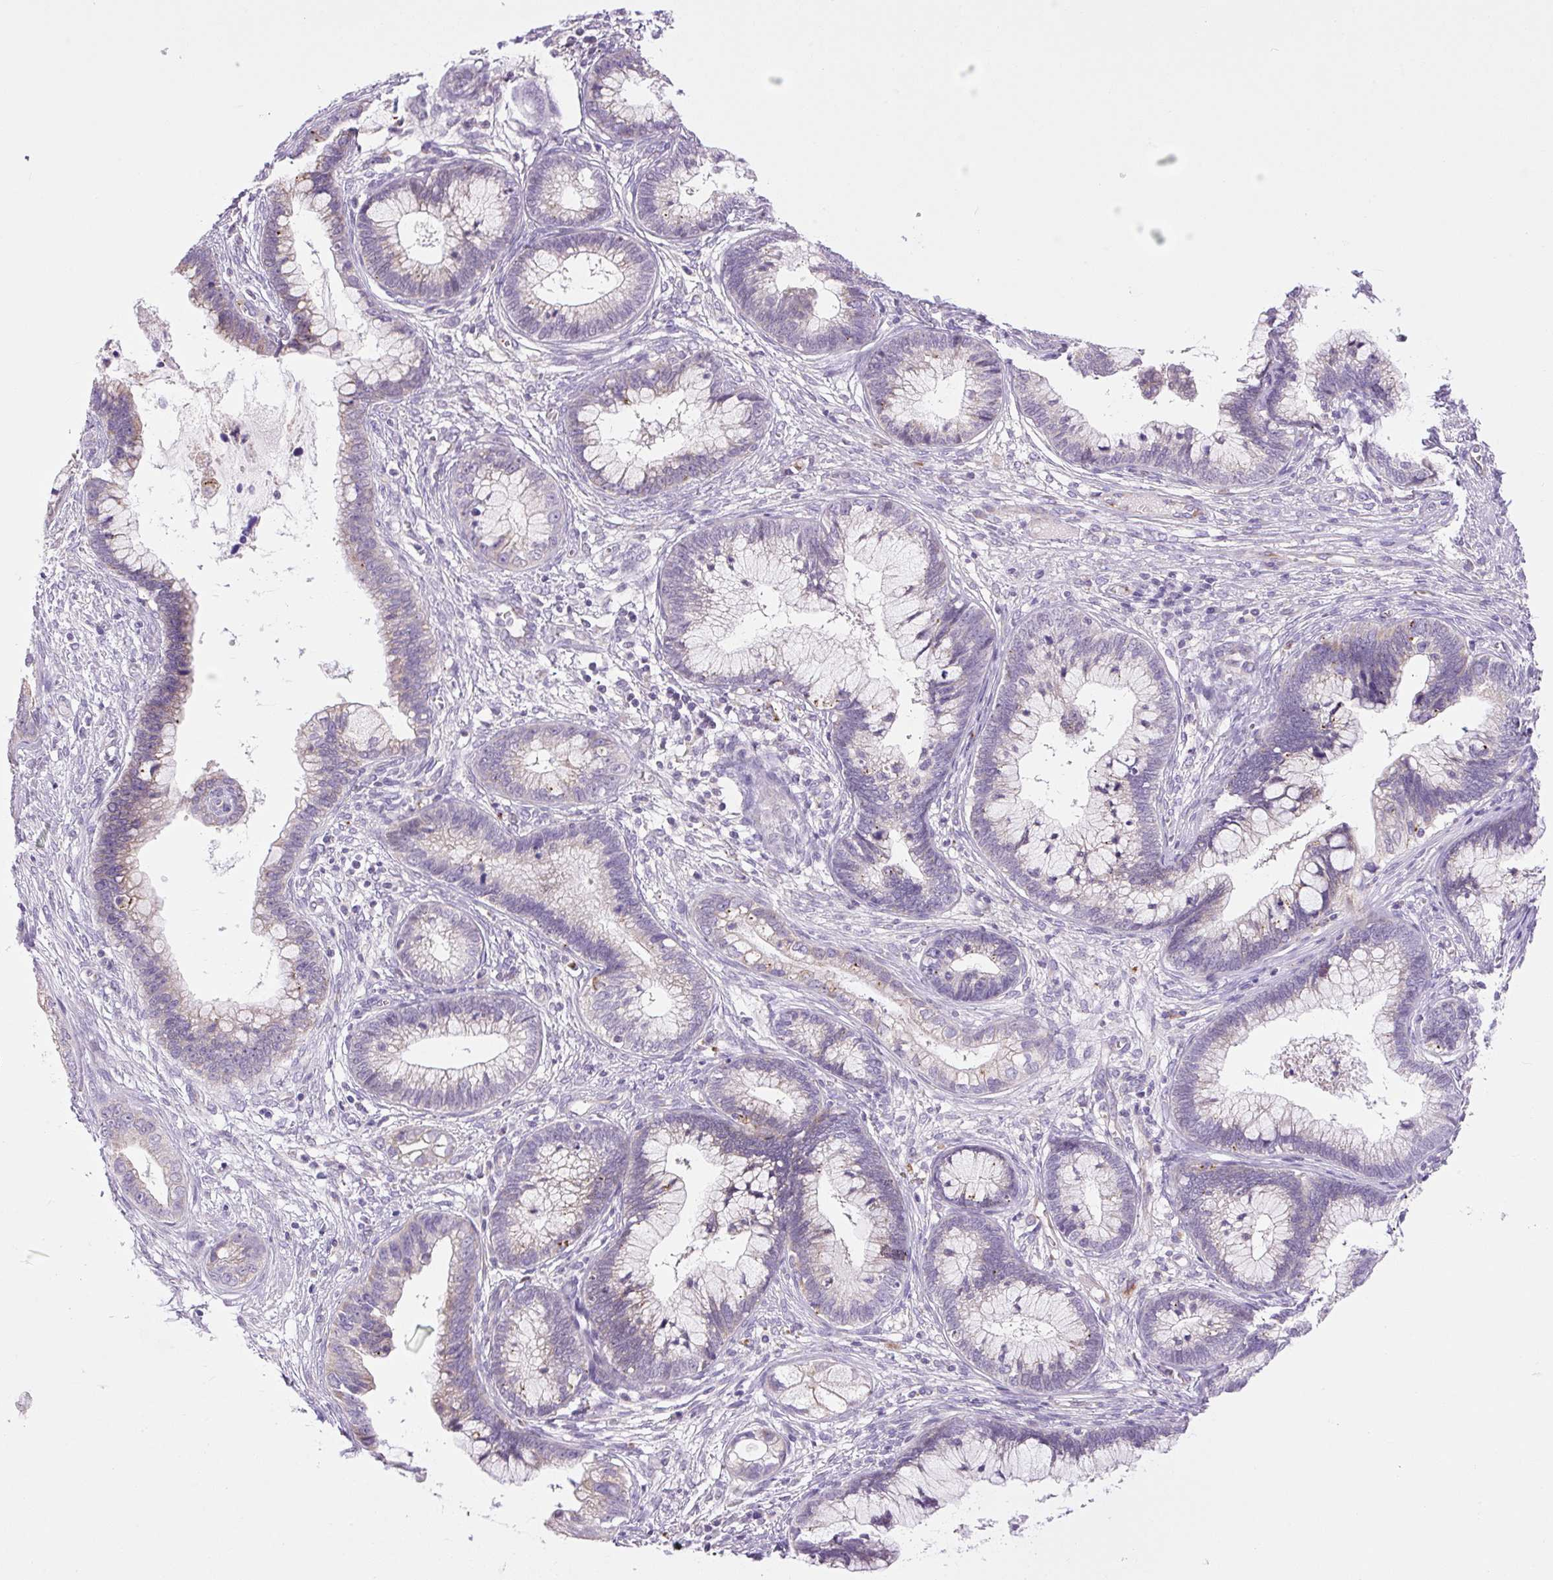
{"staining": {"intensity": "weak", "quantity": "25%-75%", "location": "cytoplasmic/membranous"}, "tissue": "cervical cancer", "cell_type": "Tumor cells", "image_type": "cancer", "snomed": [{"axis": "morphology", "description": "Adenocarcinoma, NOS"}, {"axis": "topography", "description": "Cervix"}], "caption": "A high-resolution image shows immunohistochemistry (IHC) staining of cervical cancer, which shows weak cytoplasmic/membranous positivity in about 25%-75% of tumor cells.", "gene": "RNASE10", "patient": {"sex": "female", "age": 44}}